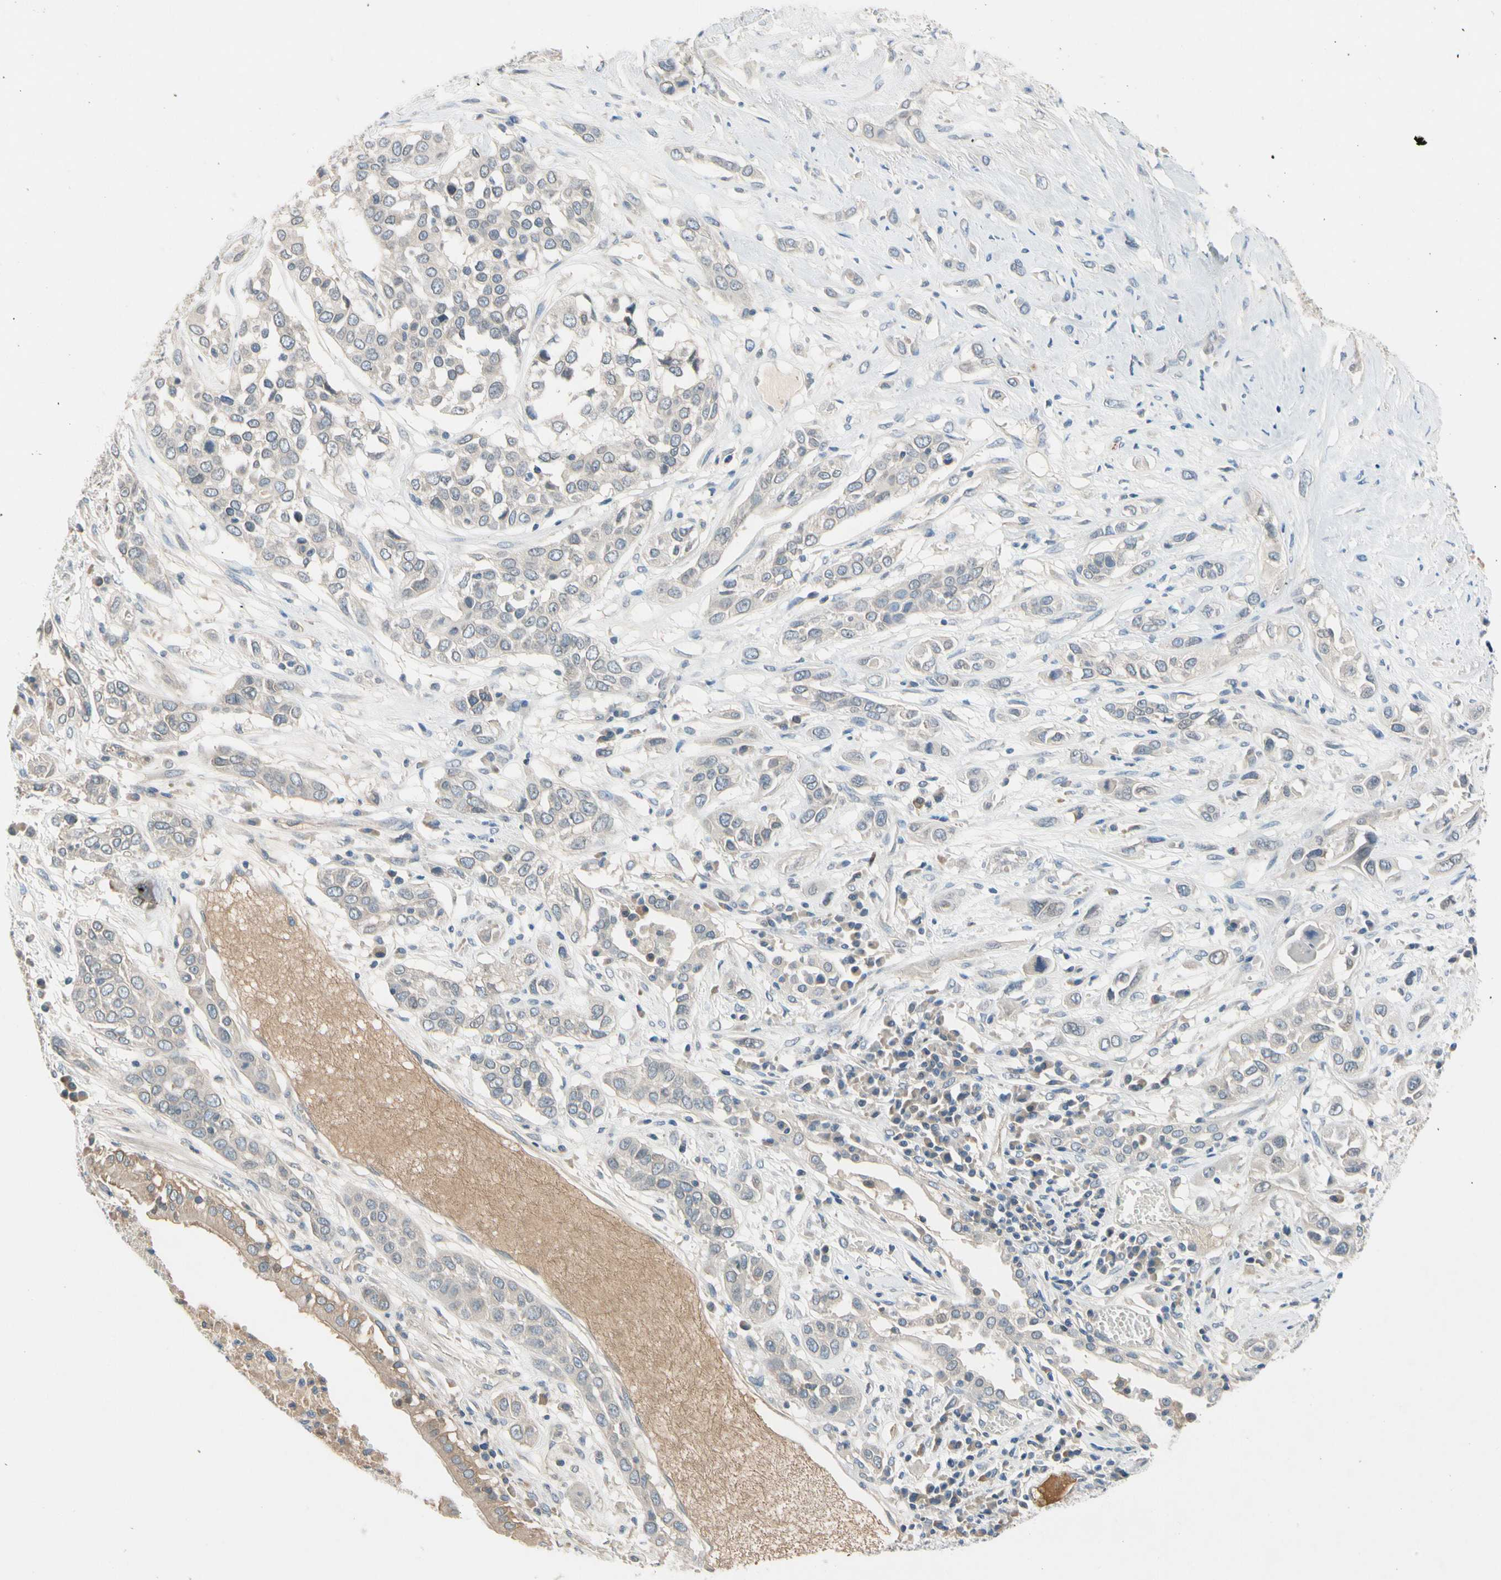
{"staining": {"intensity": "negative", "quantity": "none", "location": "none"}, "tissue": "lung cancer", "cell_type": "Tumor cells", "image_type": "cancer", "snomed": [{"axis": "morphology", "description": "Squamous cell carcinoma, NOS"}, {"axis": "topography", "description": "Lung"}], "caption": "This is a image of IHC staining of squamous cell carcinoma (lung), which shows no expression in tumor cells.", "gene": "CNDP1", "patient": {"sex": "male", "age": 71}}